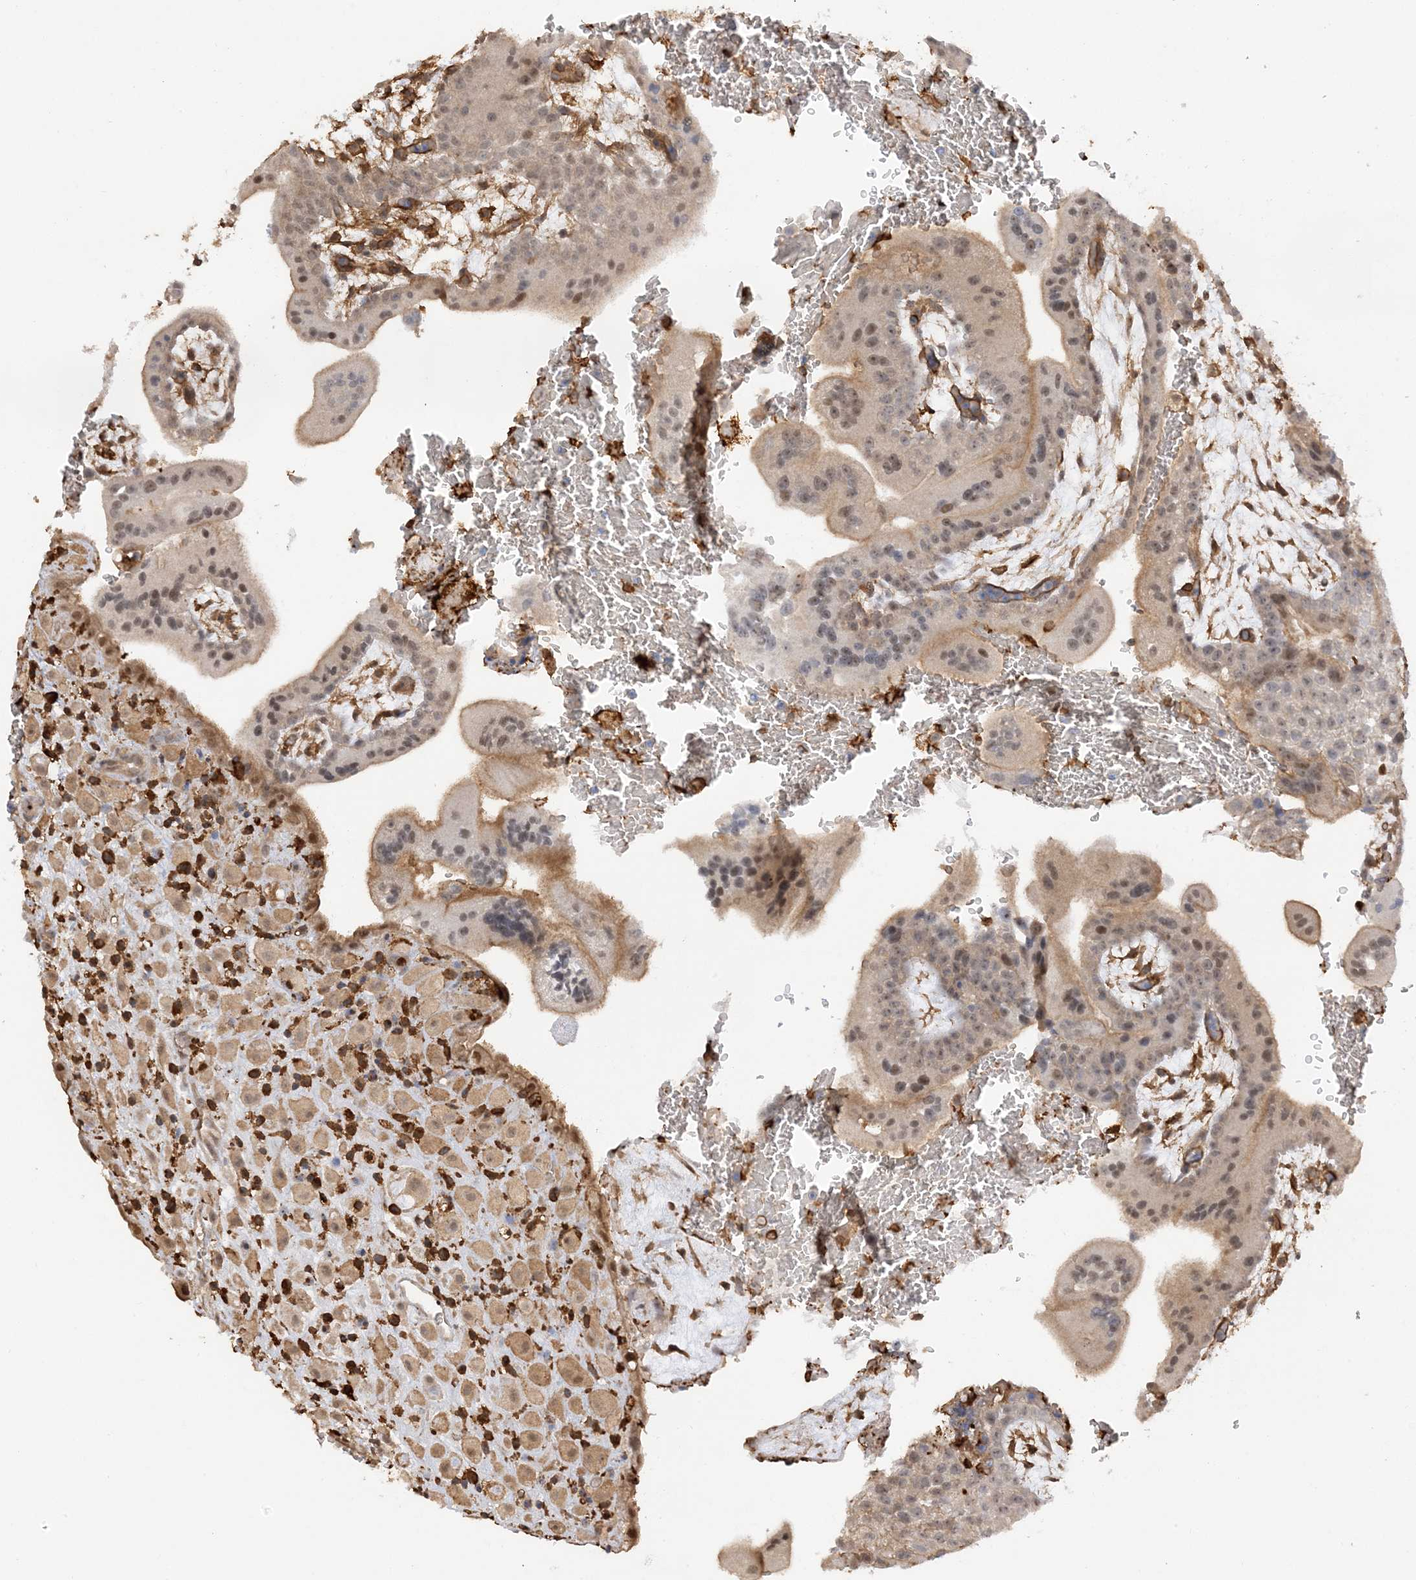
{"staining": {"intensity": "moderate", "quantity": ">75%", "location": "cytoplasmic/membranous,nuclear"}, "tissue": "placenta", "cell_type": "Decidual cells", "image_type": "normal", "snomed": [{"axis": "morphology", "description": "Normal tissue, NOS"}, {"axis": "topography", "description": "Placenta"}], "caption": "Protein analysis of benign placenta displays moderate cytoplasmic/membranous,nuclear positivity in about >75% of decidual cells.", "gene": "PHACTR2", "patient": {"sex": "female", "age": 35}}